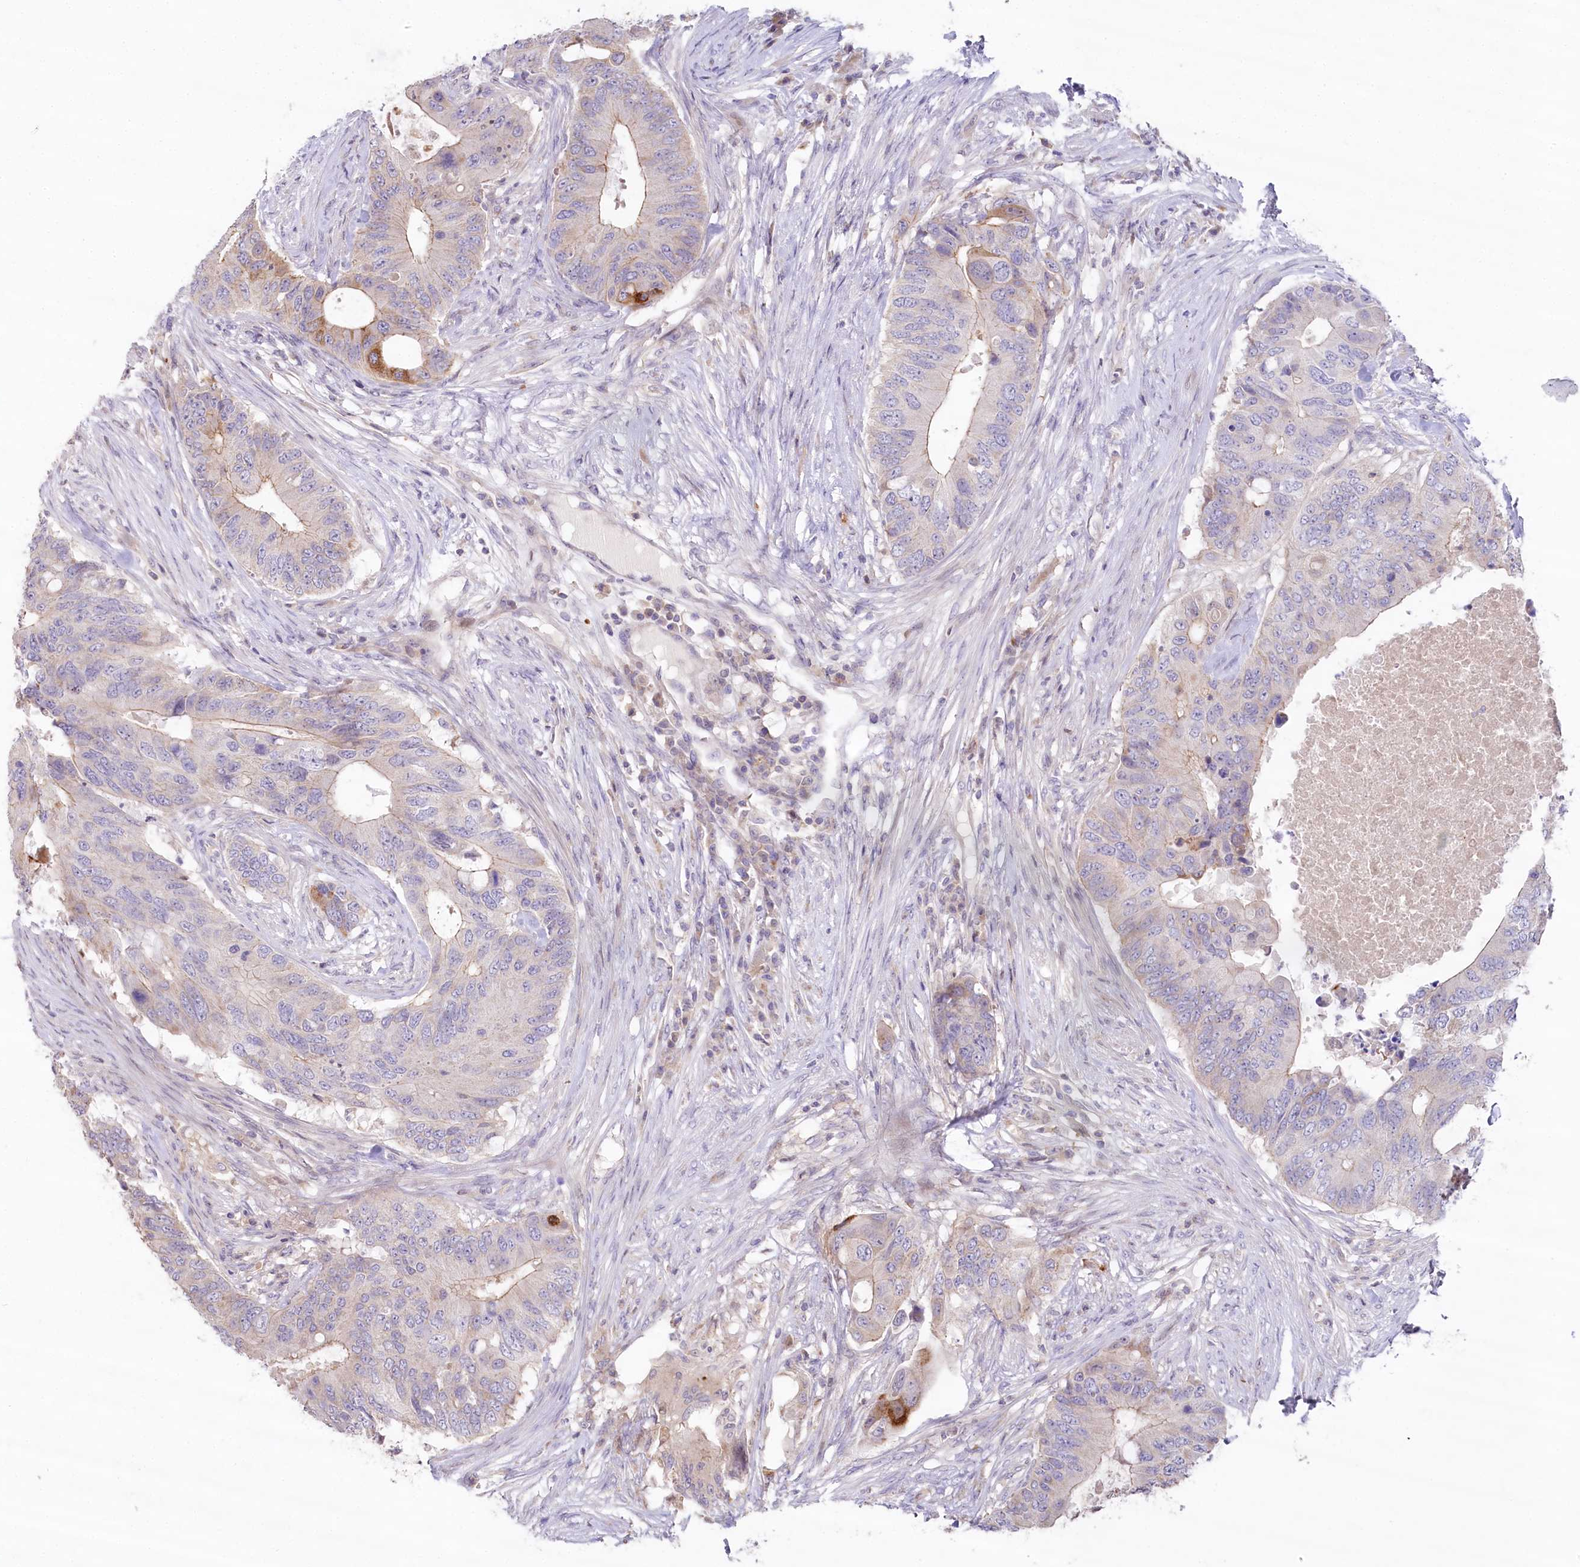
{"staining": {"intensity": "moderate", "quantity": "<25%", "location": "cytoplasmic/membranous"}, "tissue": "colorectal cancer", "cell_type": "Tumor cells", "image_type": "cancer", "snomed": [{"axis": "morphology", "description": "Adenocarcinoma, NOS"}, {"axis": "topography", "description": "Colon"}], "caption": "Adenocarcinoma (colorectal) was stained to show a protein in brown. There is low levels of moderate cytoplasmic/membranous expression in about <25% of tumor cells.", "gene": "SLC6A11", "patient": {"sex": "male", "age": 71}}